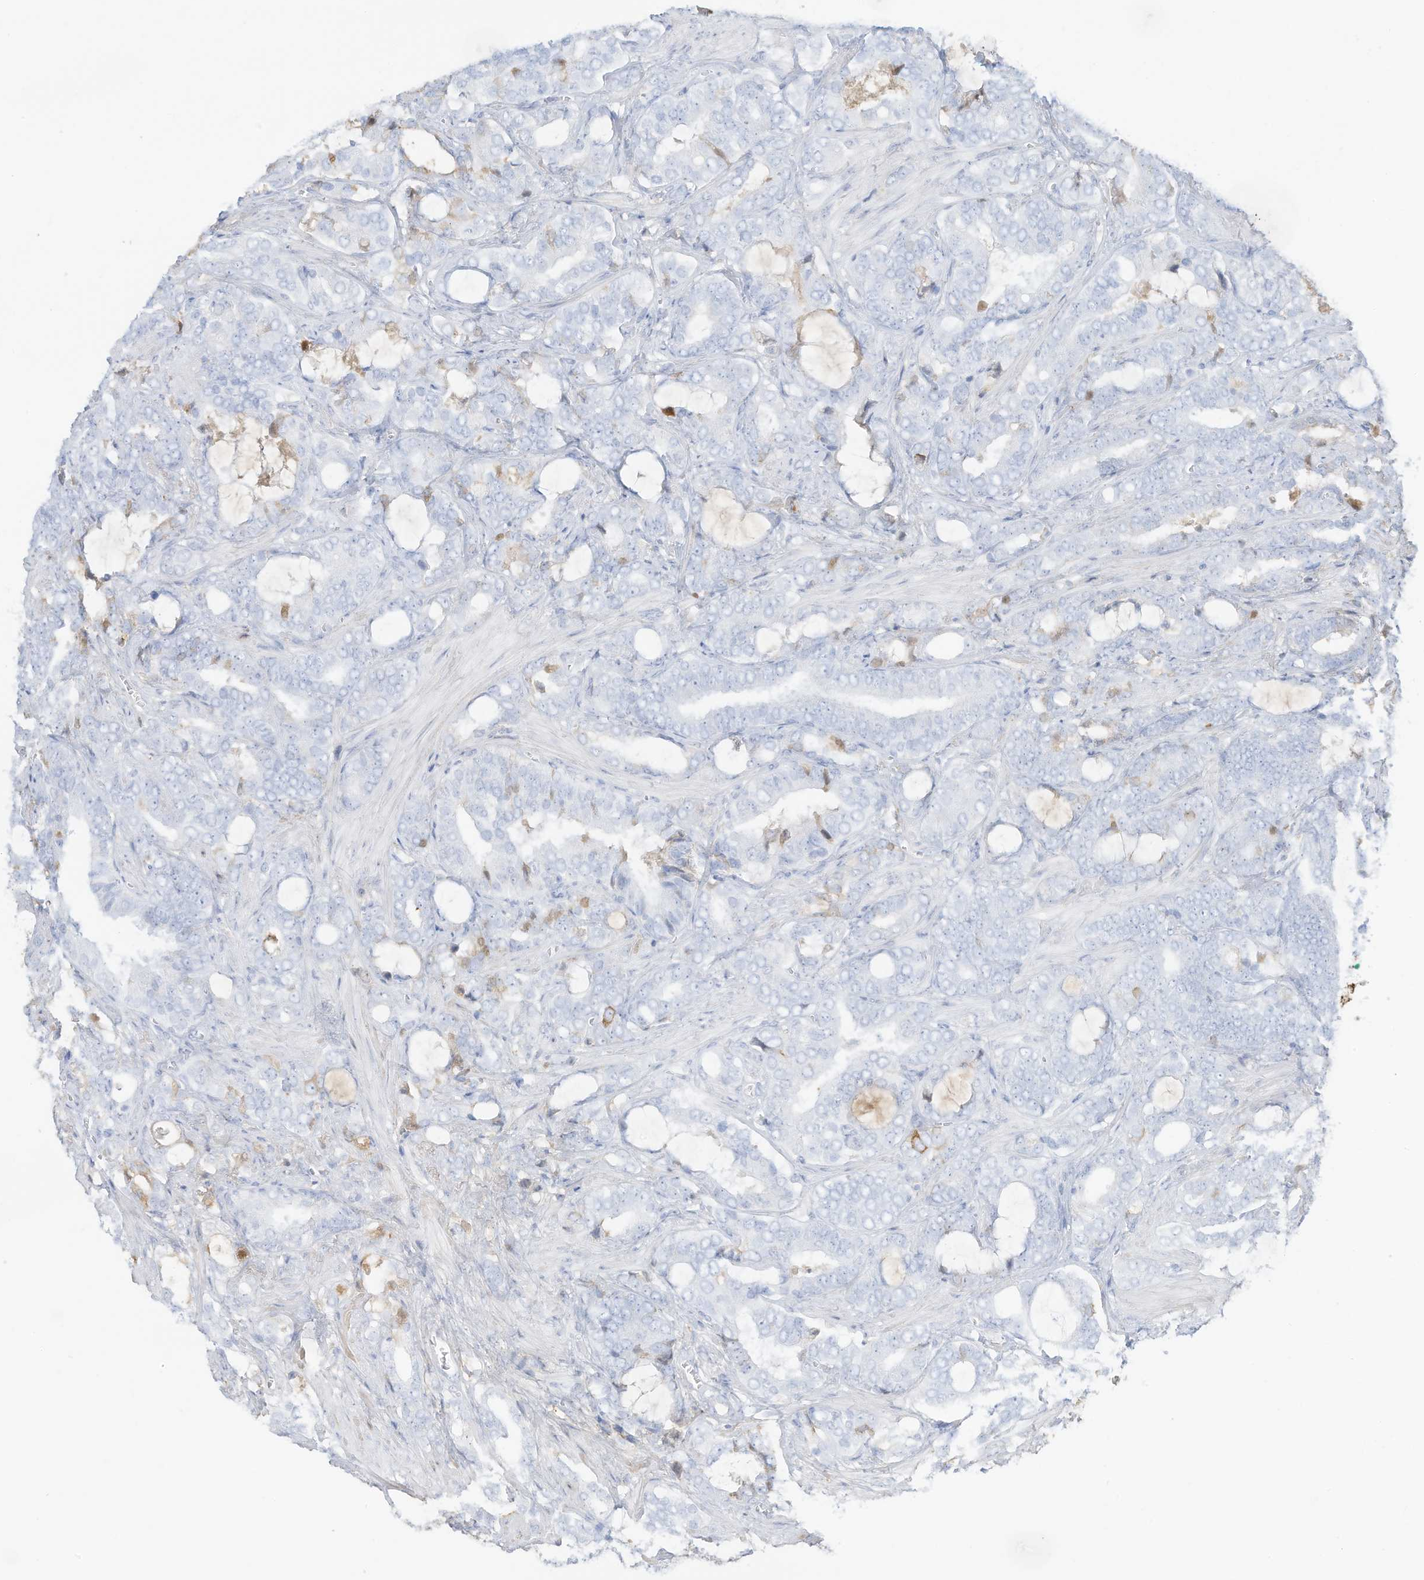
{"staining": {"intensity": "negative", "quantity": "none", "location": "none"}, "tissue": "prostate cancer", "cell_type": "Tumor cells", "image_type": "cancer", "snomed": [{"axis": "morphology", "description": "Adenocarcinoma, High grade"}, {"axis": "topography", "description": "Prostate and seminal vesicle, NOS"}], "caption": "A micrograph of high-grade adenocarcinoma (prostate) stained for a protein exhibits no brown staining in tumor cells.", "gene": "HSD17B13", "patient": {"sex": "male", "age": 67}}